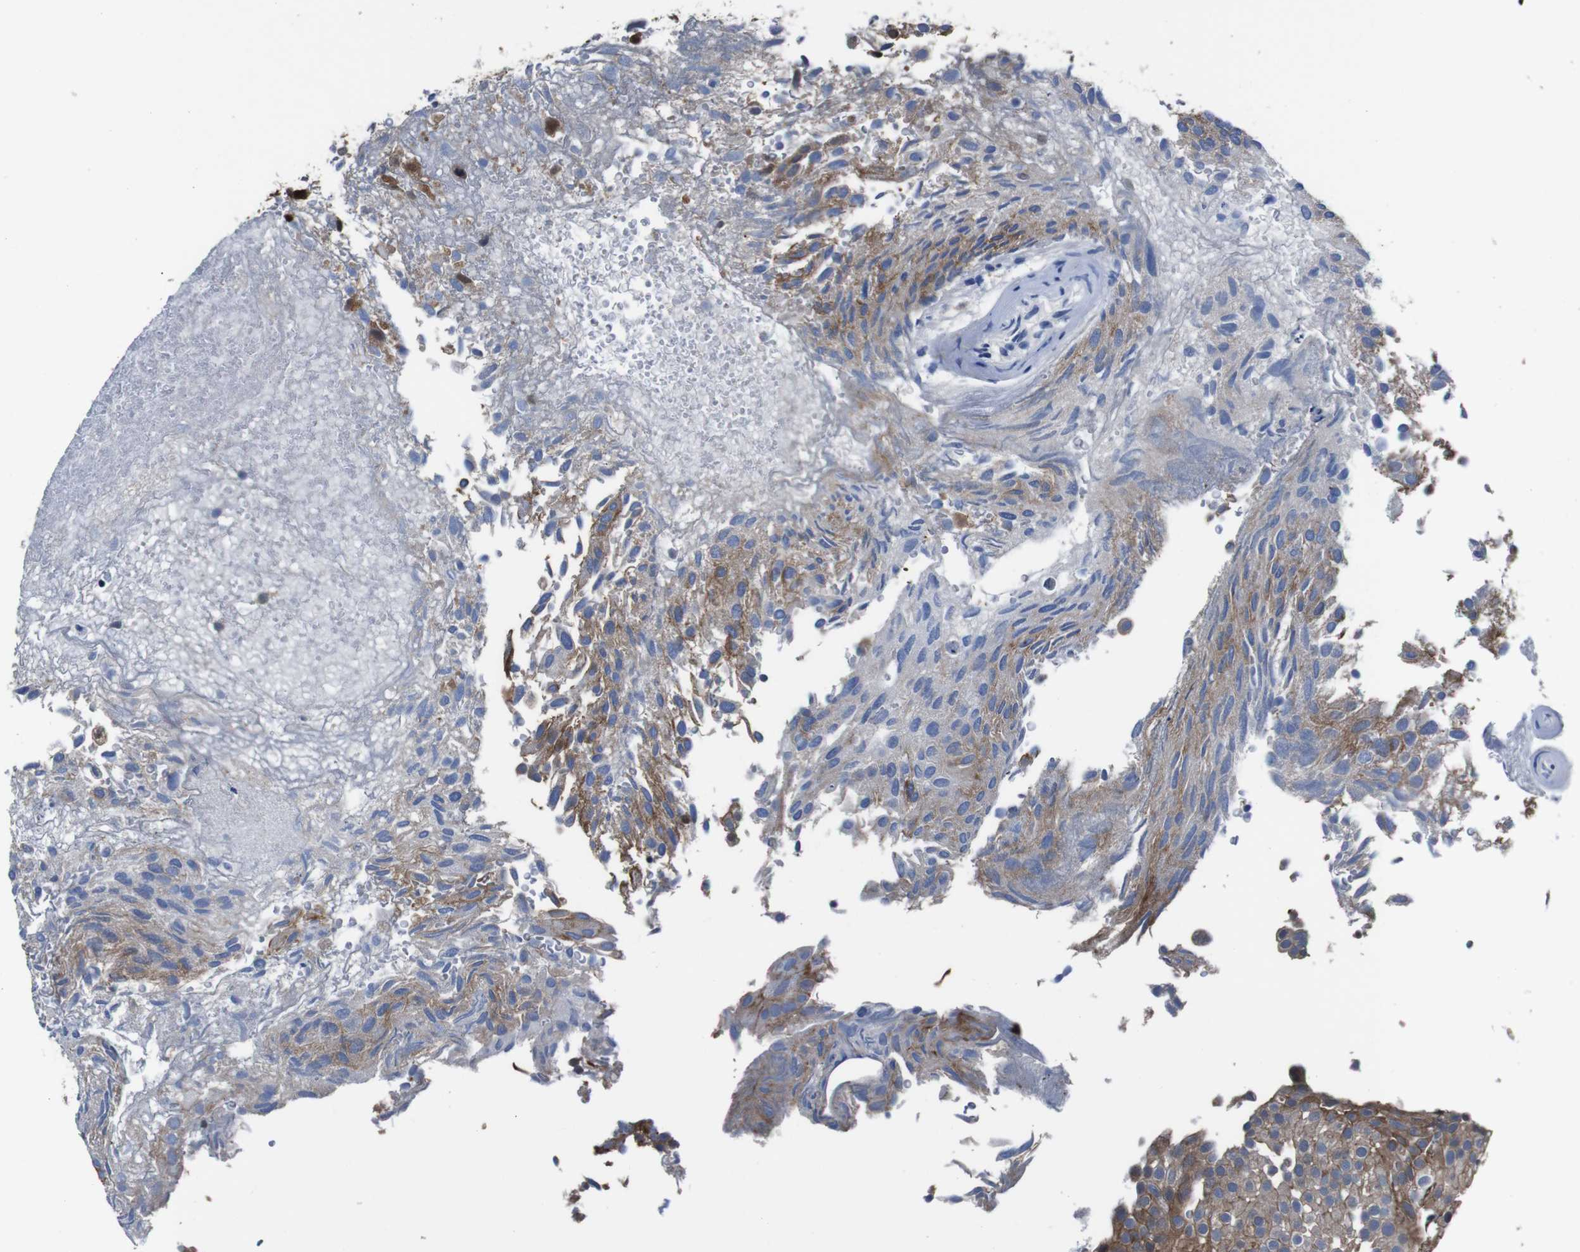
{"staining": {"intensity": "moderate", "quantity": ">75%", "location": "cytoplasmic/membranous"}, "tissue": "urothelial cancer", "cell_type": "Tumor cells", "image_type": "cancer", "snomed": [{"axis": "morphology", "description": "Urothelial carcinoma, Low grade"}, {"axis": "topography", "description": "Urinary bladder"}], "caption": "Low-grade urothelial carcinoma stained with a brown dye reveals moderate cytoplasmic/membranous positive positivity in approximately >75% of tumor cells.", "gene": "SEMA4B", "patient": {"sex": "male", "age": 78}}